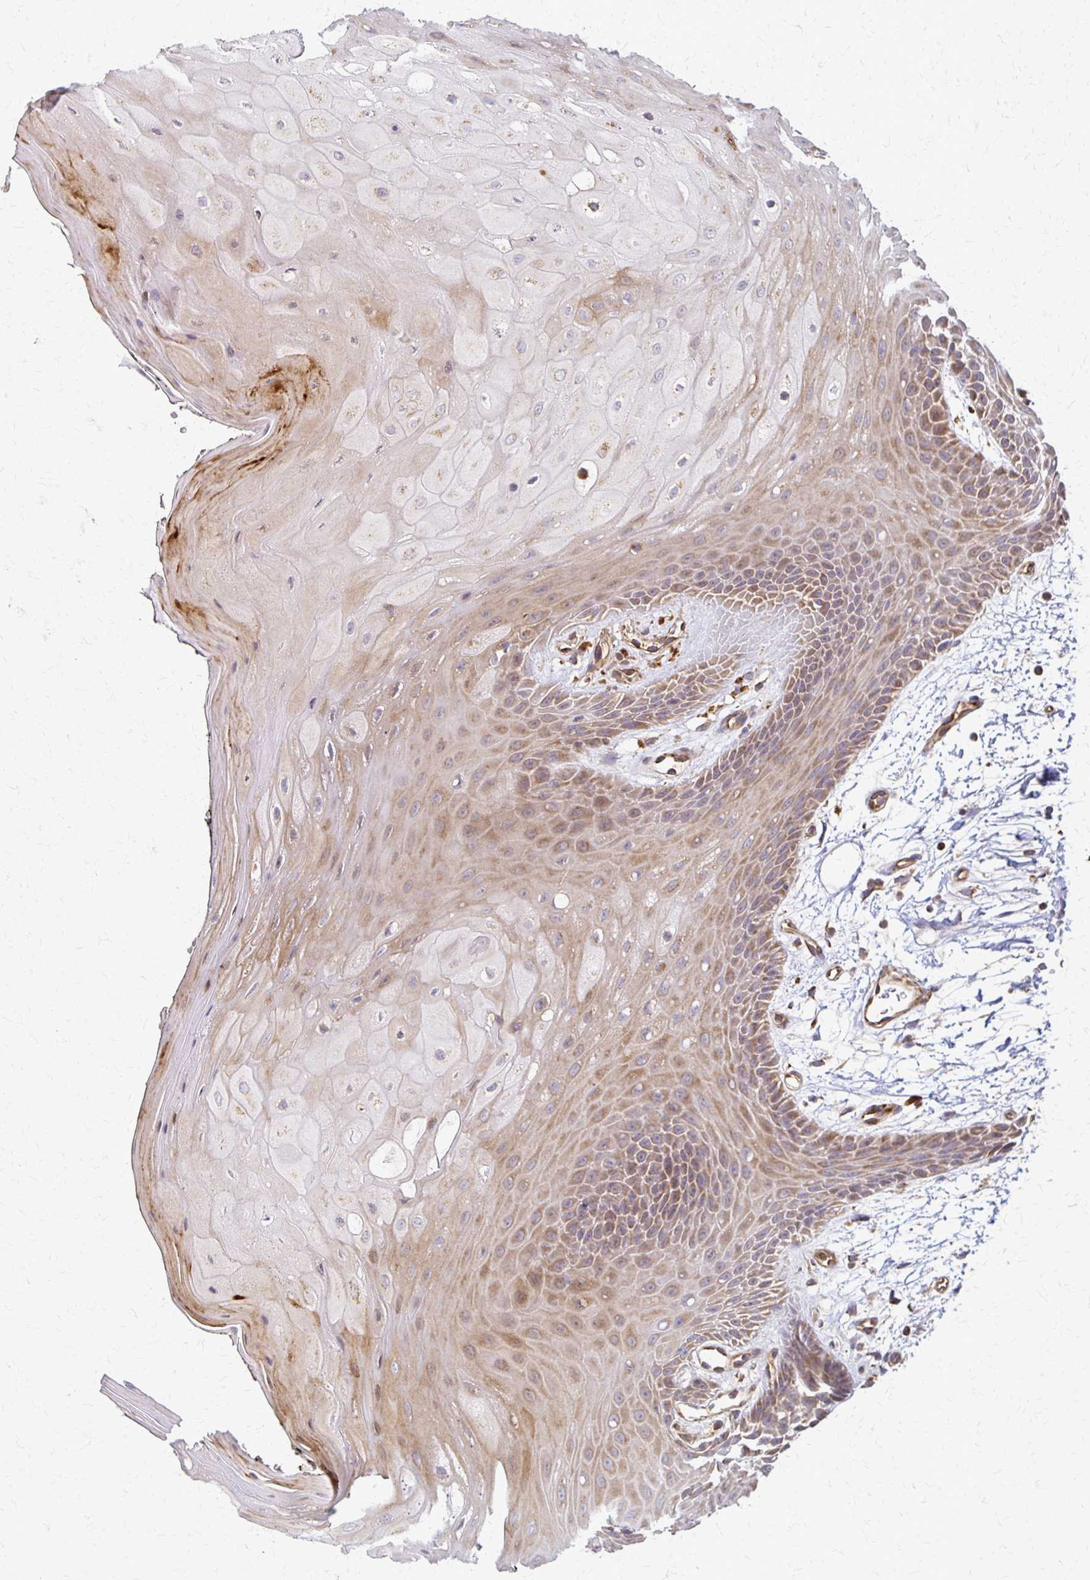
{"staining": {"intensity": "weak", "quantity": "25%-75%", "location": "cytoplasmic/membranous"}, "tissue": "oral mucosa", "cell_type": "Squamous epithelial cells", "image_type": "normal", "snomed": [{"axis": "morphology", "description": "Normal tissue, NOS"}, {"axis": "topography", "description": "Oral tissue"}, {"axis": "topography", "description": "Tounge, NOS"}], "caption": "The image shows immunohistochemical staining of unremarkable oral mucosa. There is weak cytoplasmic/membranous staining is appreciated in about 25%-75% of squamous epithelial cells. The protein is shown in brown color, while the nuclei are stained blue.", "gene": "EIF4EBP2", "patient": {"sex": "female", "age": 59}}